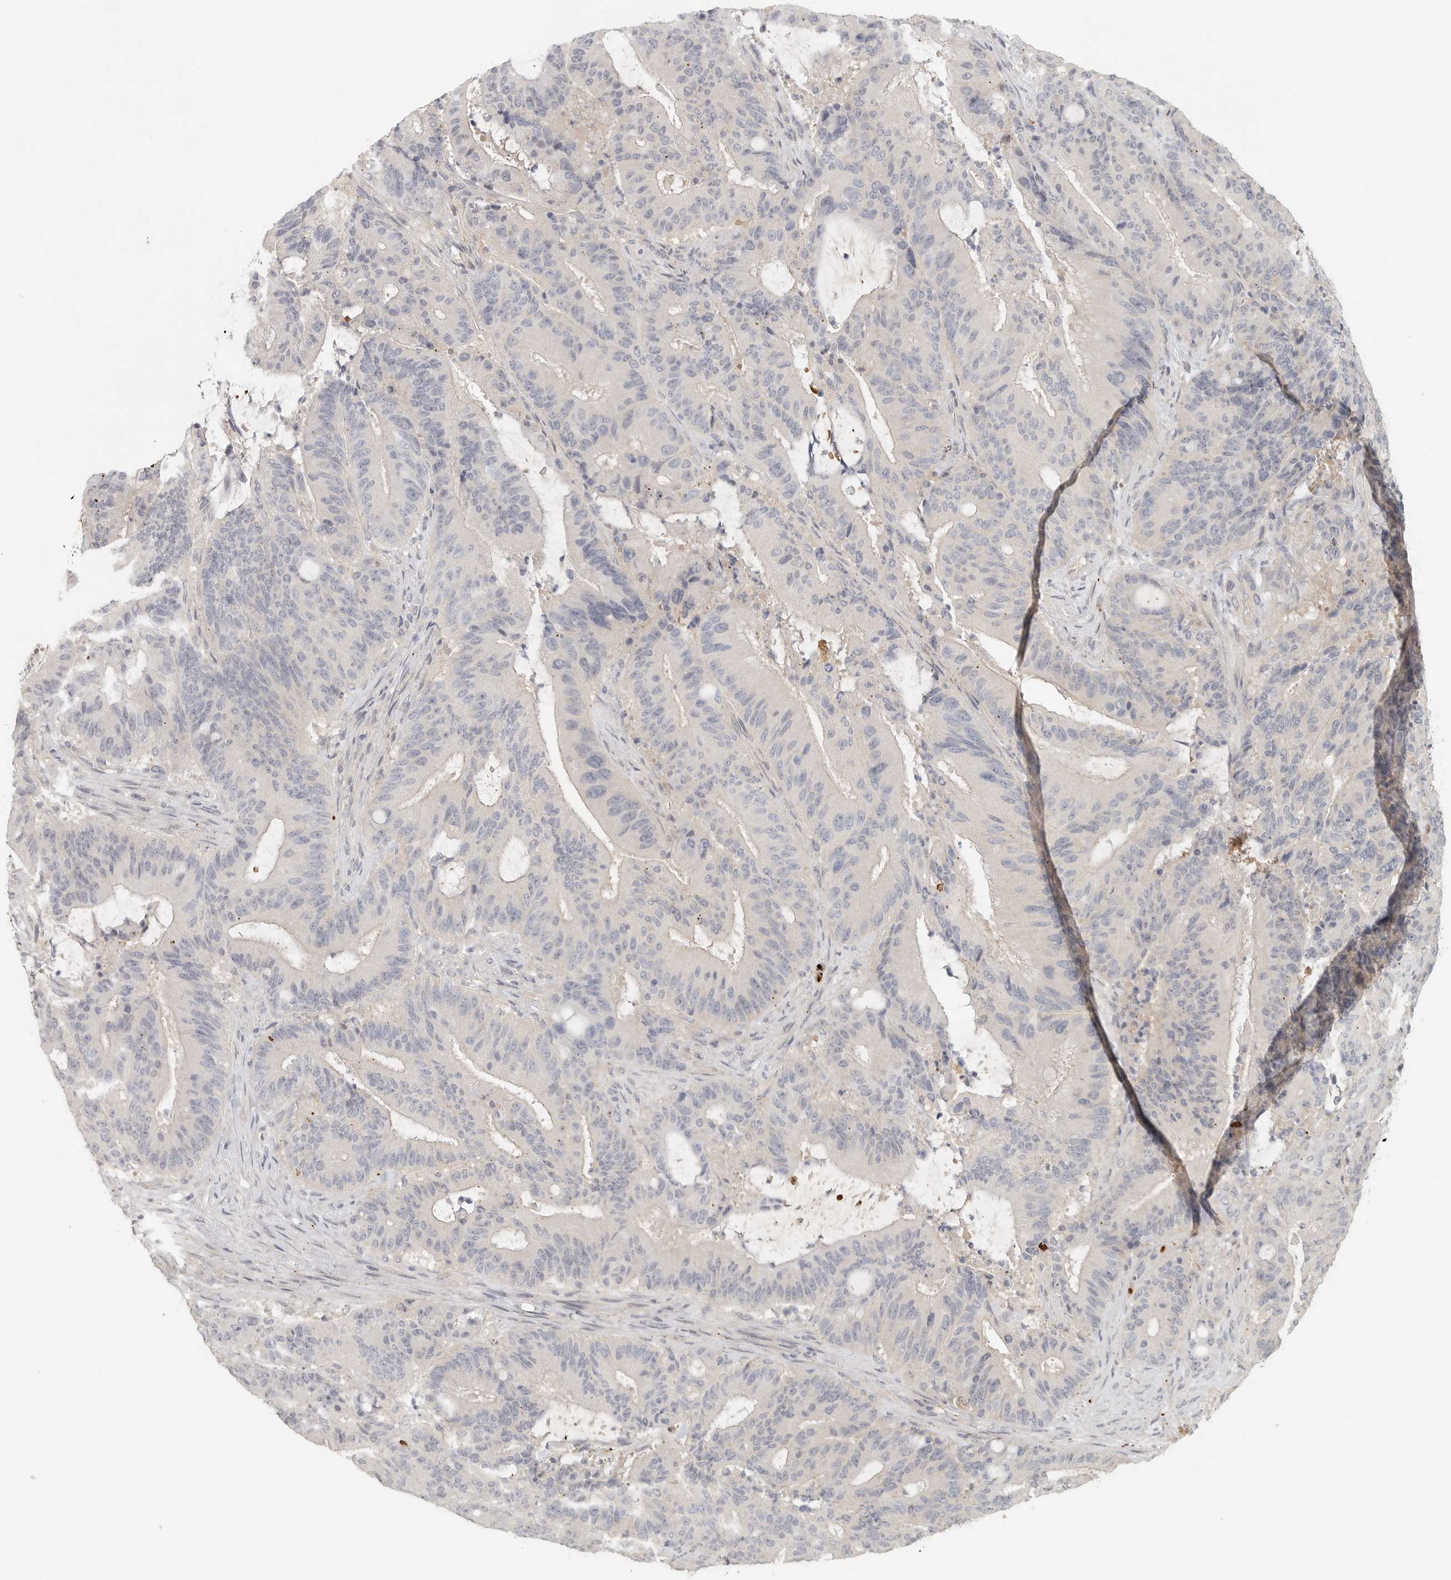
{"staining": {"intensity": "negative", "quantity": "none", "location": "none"}, "tissue": "liver cancer", "cell_type": "Tumor cells", "image_type": "cancer", "snomed": [{"axis": "morphology", "description": "Normal tissue, NOS"}, {"axis": "morphology", "description": "Cholangiocarcinoma"}, {"axis": "topography", "description": "Liver"}, {"axis": "topography", "description": "Peripheral nerve tissue"}], "caption": "IHC of cholangiocarcinoma (liver) shows no expression in tumor cells.", "gene": "HDAC6", "patient": {"sex": "female", "age": 73}}